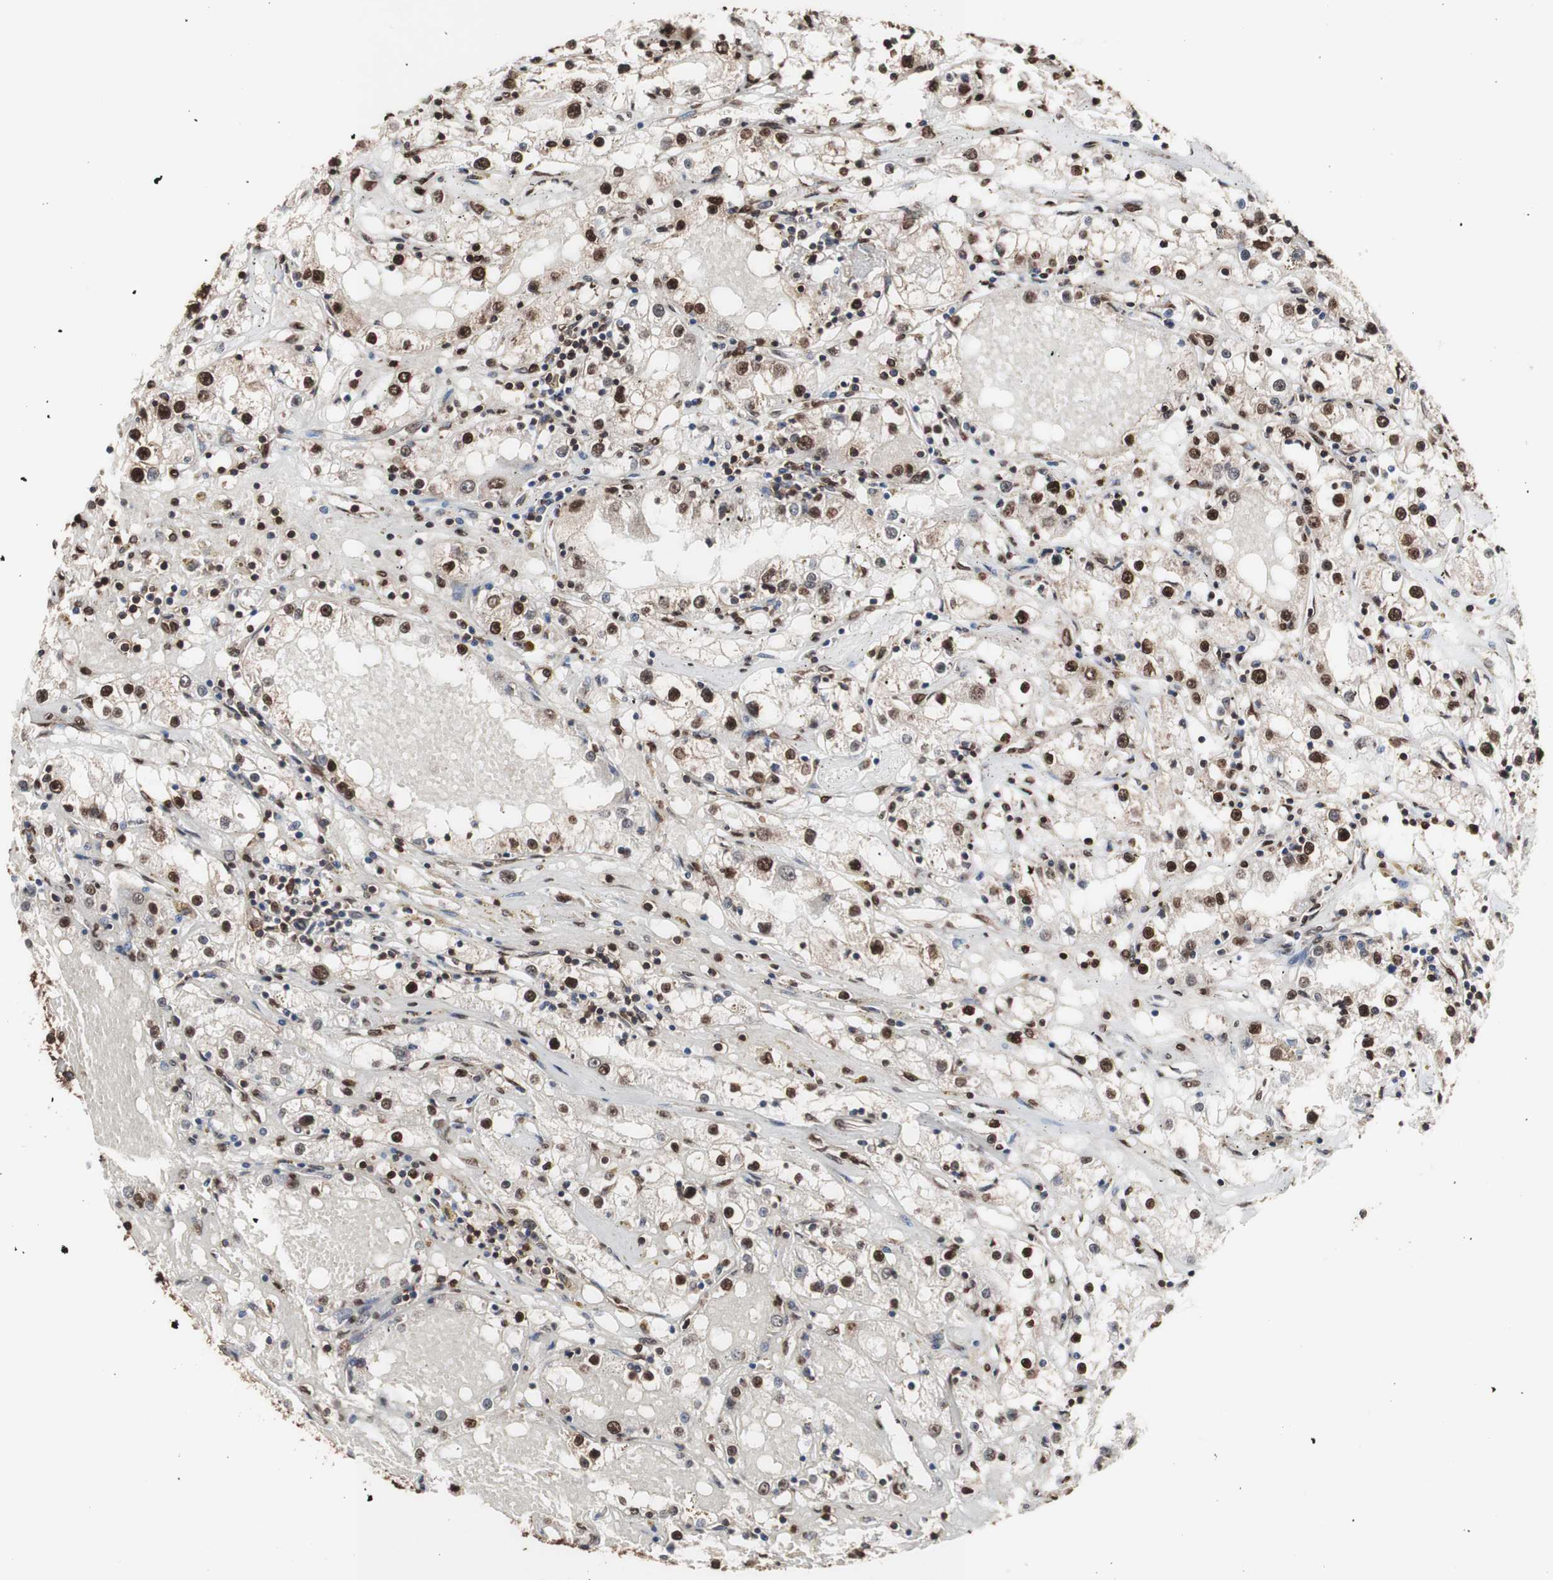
{"staining": {"intensity": "strong", "quantity": ">75%", "location": "cytoplasmic/membranous,nuclear"}, "tissue": "renal cancer", "cell_type": "Tumor cells", "image_type": "cancer", "snomed": [{"axis": "morphology", "description": "Adenocarcinoma, NOS"}, {"axis": "topography", "description": "Kidney"}], "caption": "Tumor cells display high levels of strong cytoplasmic/membranous and nuclear staining in approximately >75% of cells in renal adenocarcinoma.", "gene": "PIDD1", "patient": {"sex": "male", "age": 56}}